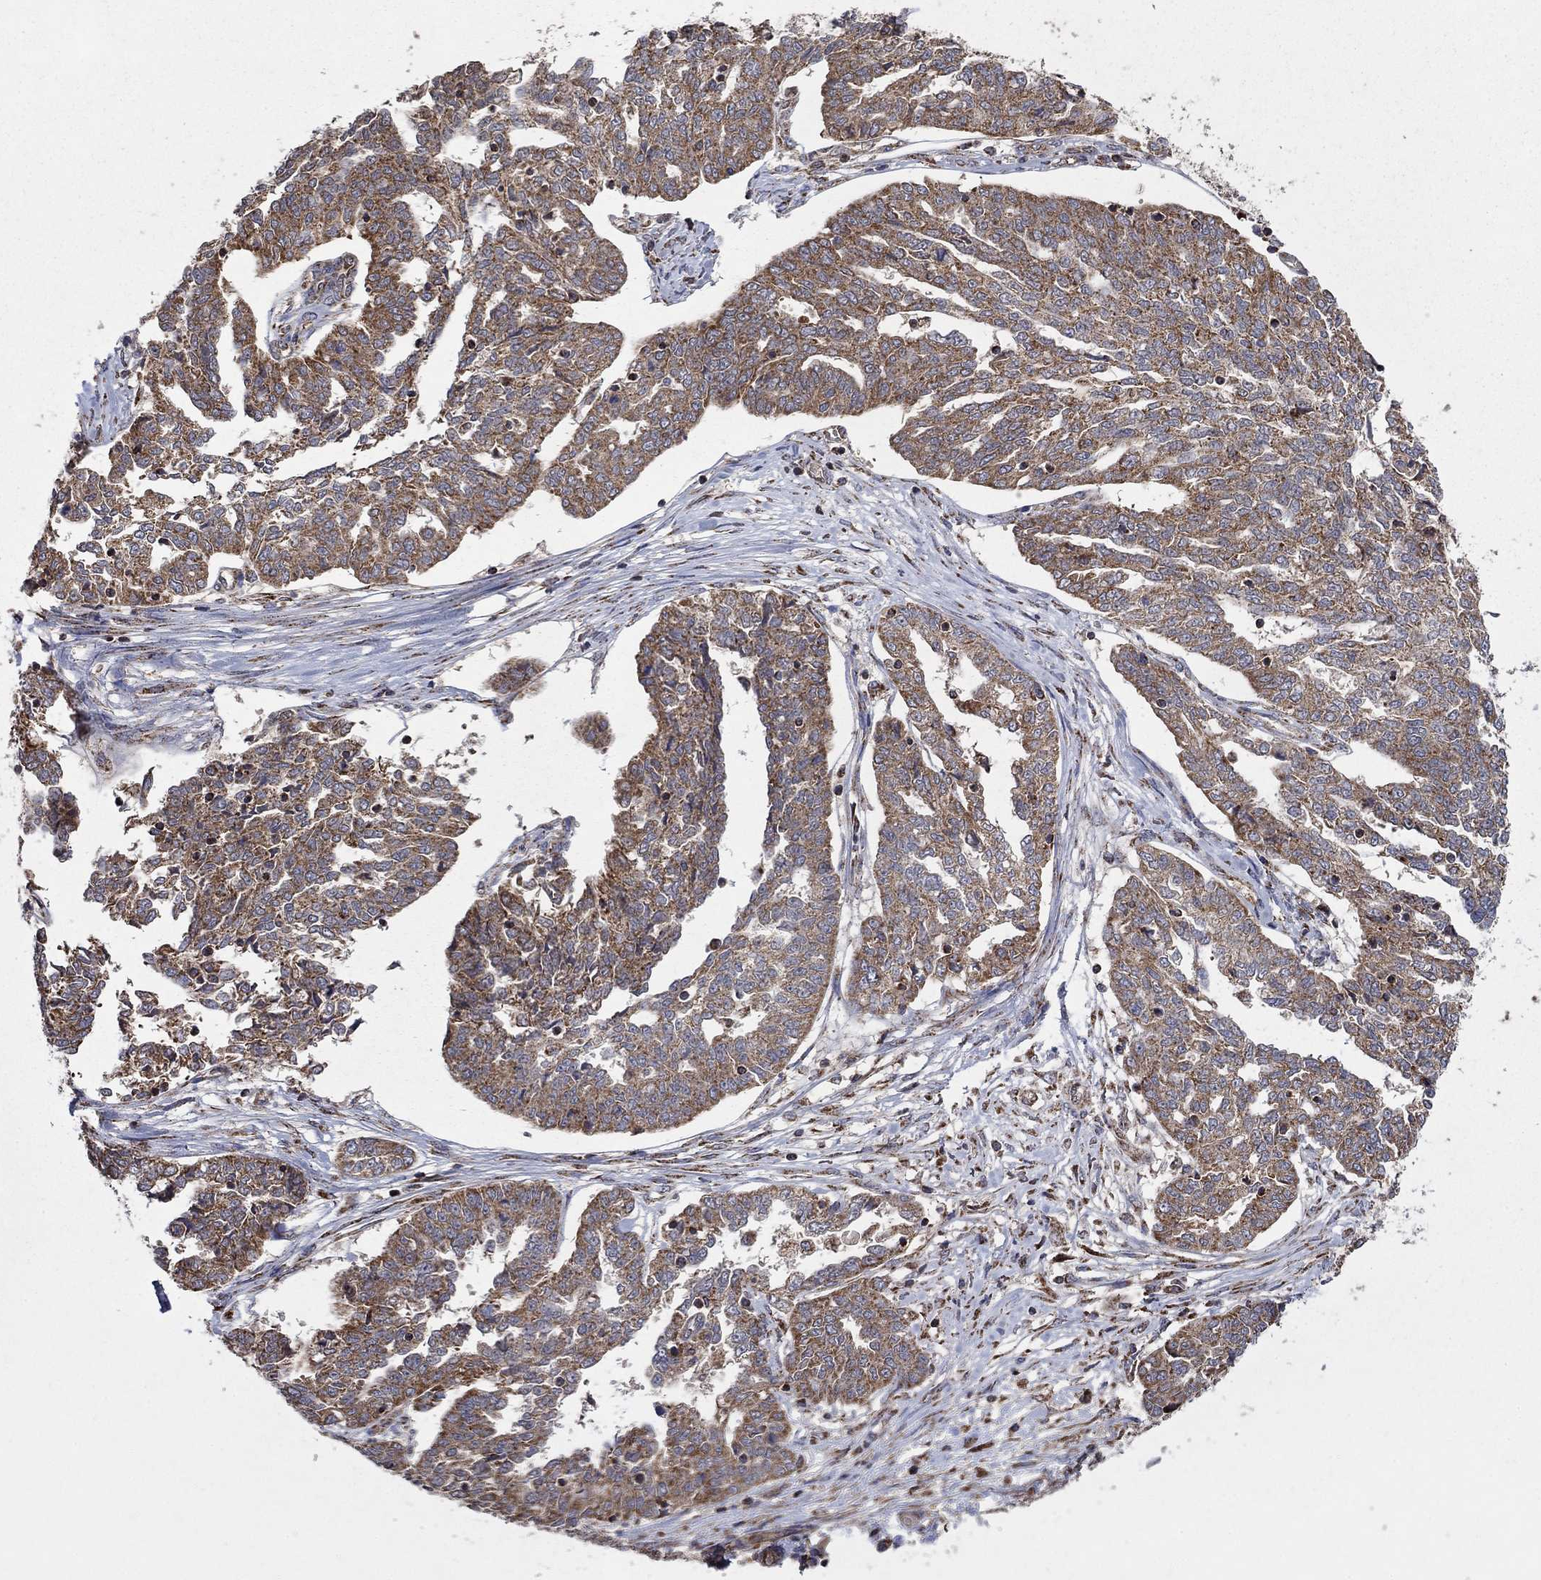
{"staining": {"intensity": "moderate", "quantity": ">75%", "location": "cytoplasmic/membranous"}, "tissue": "ovarian cancer", "cell_type": "Tumor cells", "image_type": "cancer", "snomed": [{"axis": "morphology", "description": "Cystadenocarcinoma, serous, NOS"}, {"axis": "topography", "description": "Ovary"}], "caption": "Moderate cytoplasmic/membranous staining is appreciated in approximately >75% of tumor cells in serous cystadenocarcinoma (ovarian). The staining was performed using DAB to visualize the protein expression in brown, while the nuclei were stained in blue with hematoxylin (Magnification: 20x).", "gene": "DPH1", "patient": {"sex": "female", "age": 67}}